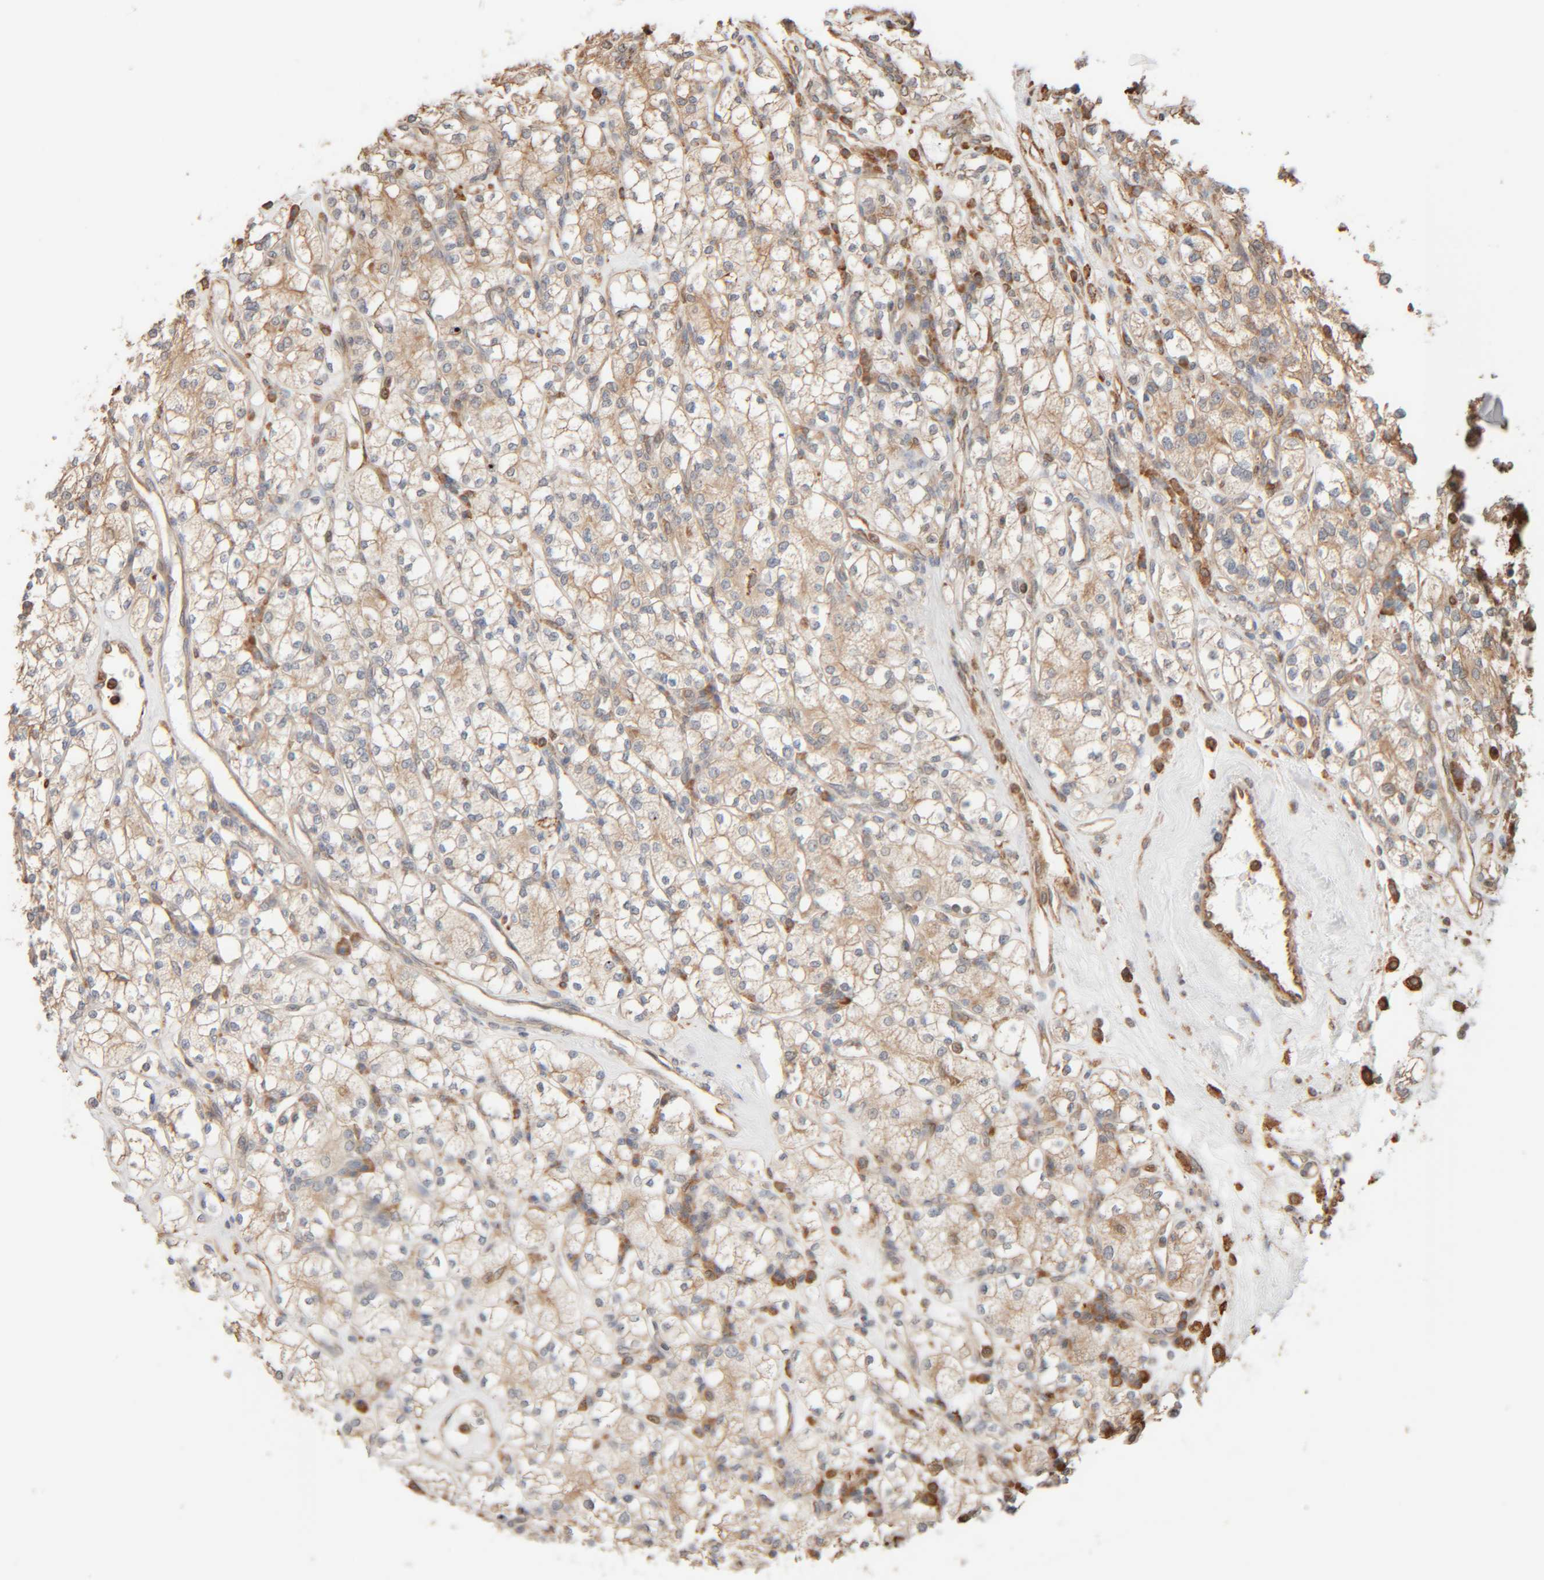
{"staining": {"intensity": "weak", "quantity": "<25%", "location": "cytoplasmic/membranous"}, "tissue": "renal cancer", "cell_type": "Tumor cells", "image_type": "cancer", "snomed": [{"axis": "morphology", "description": "Adenocarcinoma, NOS"}, {"axis": "topography", "description": "Kidney"}], "caption": "Photomicrograph shows no significant protein staining in tumor cells of renal adenocarcinoma.", "gene": "INTS1", "patient": {"sex": "male", "age": 77}}